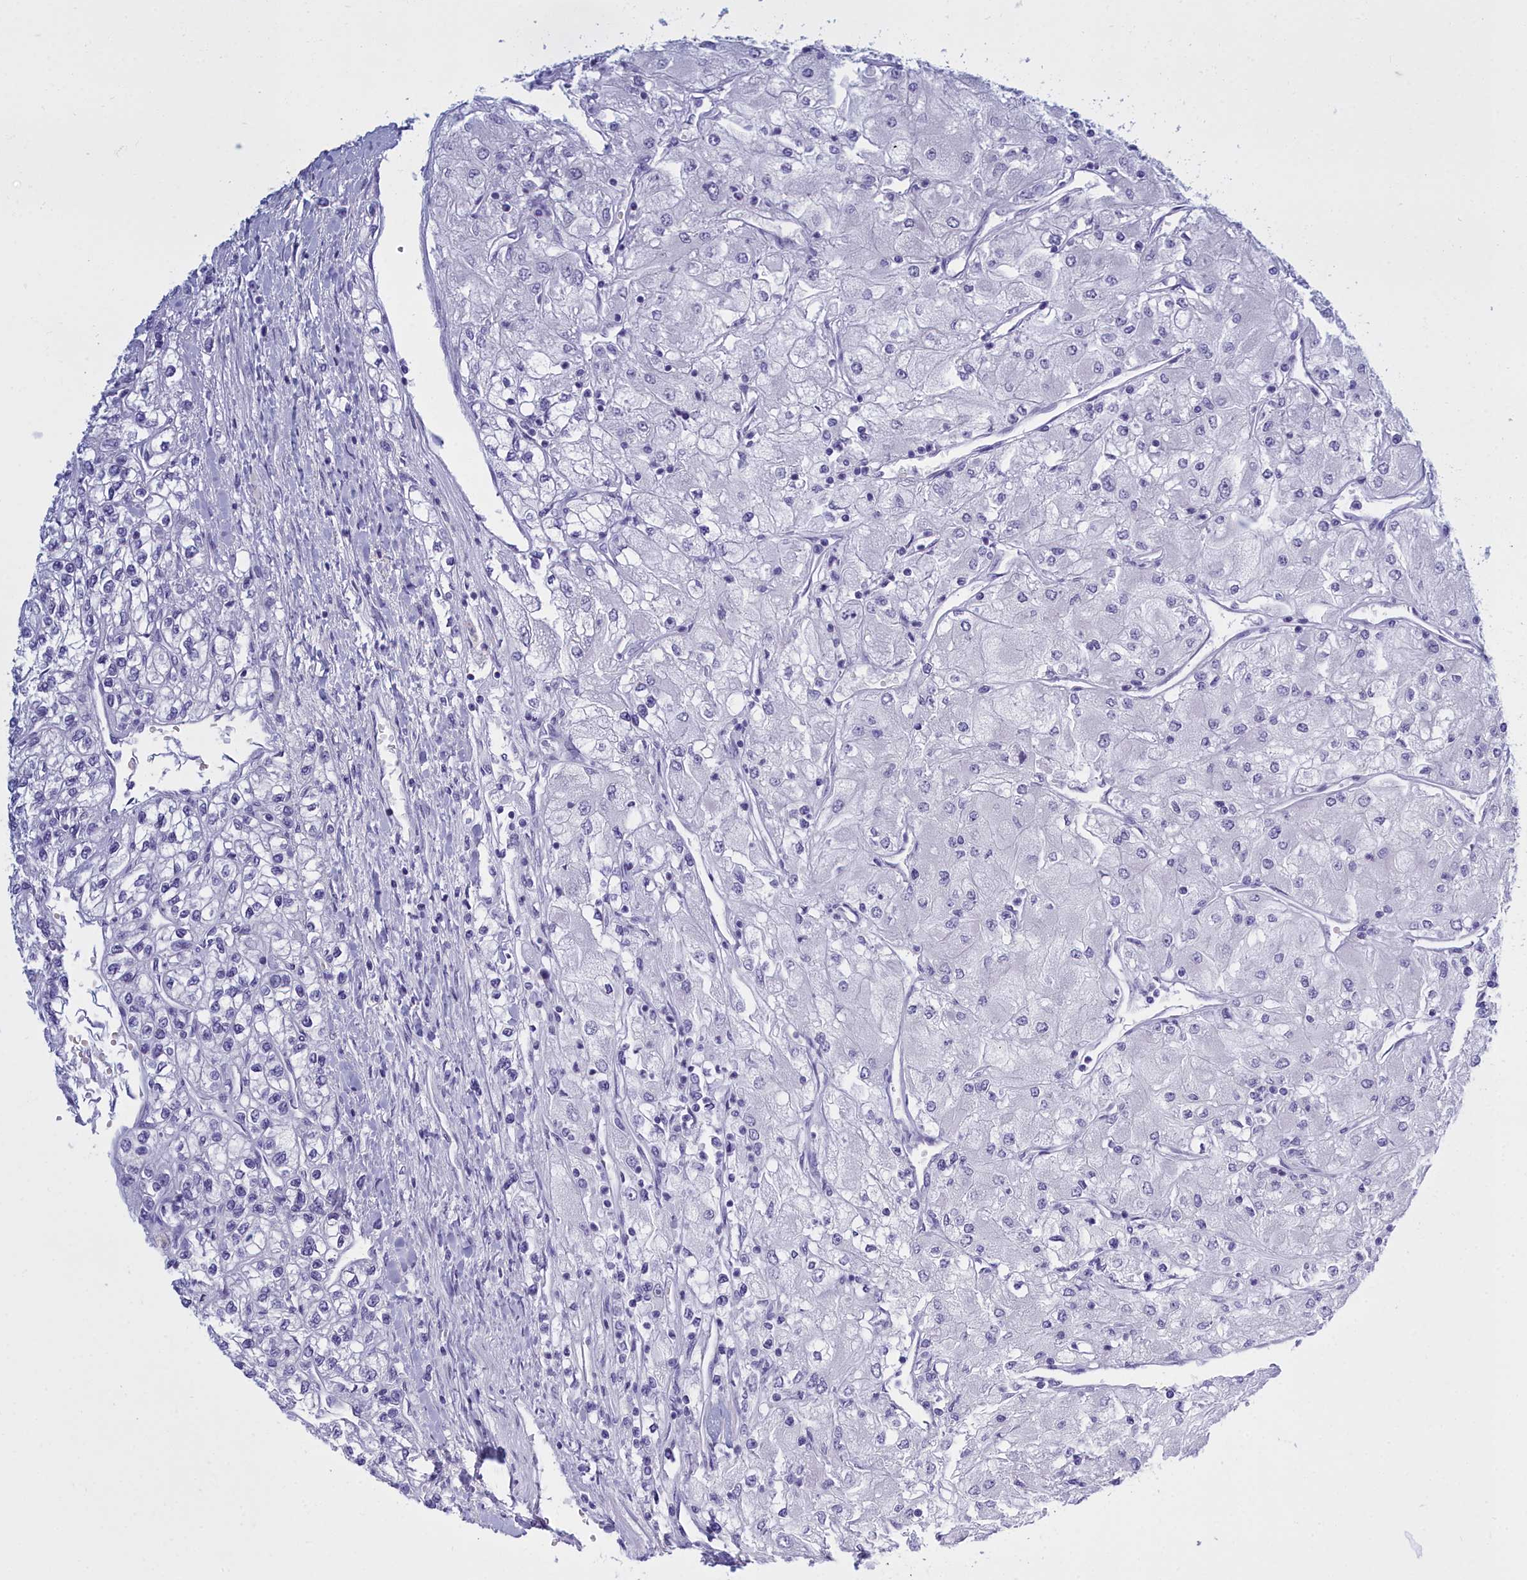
{"staining": {"intensity": "negative", "quantity": "none", "location": "none"}, "tissue": "renal cancer", "cell_type": "Tumor cells", "image_type": "cancer", "snomed": [{"axis": "morphology", "description": "Adenocarcinoma, NOS"}, {"axis": "topography", "description": "Kidney"}], "caption": "High power microscopy photomicrograph of an immunohistochemistry histopathology image of adenocarcinoma (renal), revealing no significant positivity in tumor cells.", "gene": "TMEM97", "patient": {"sex": "male", "age": 80}}